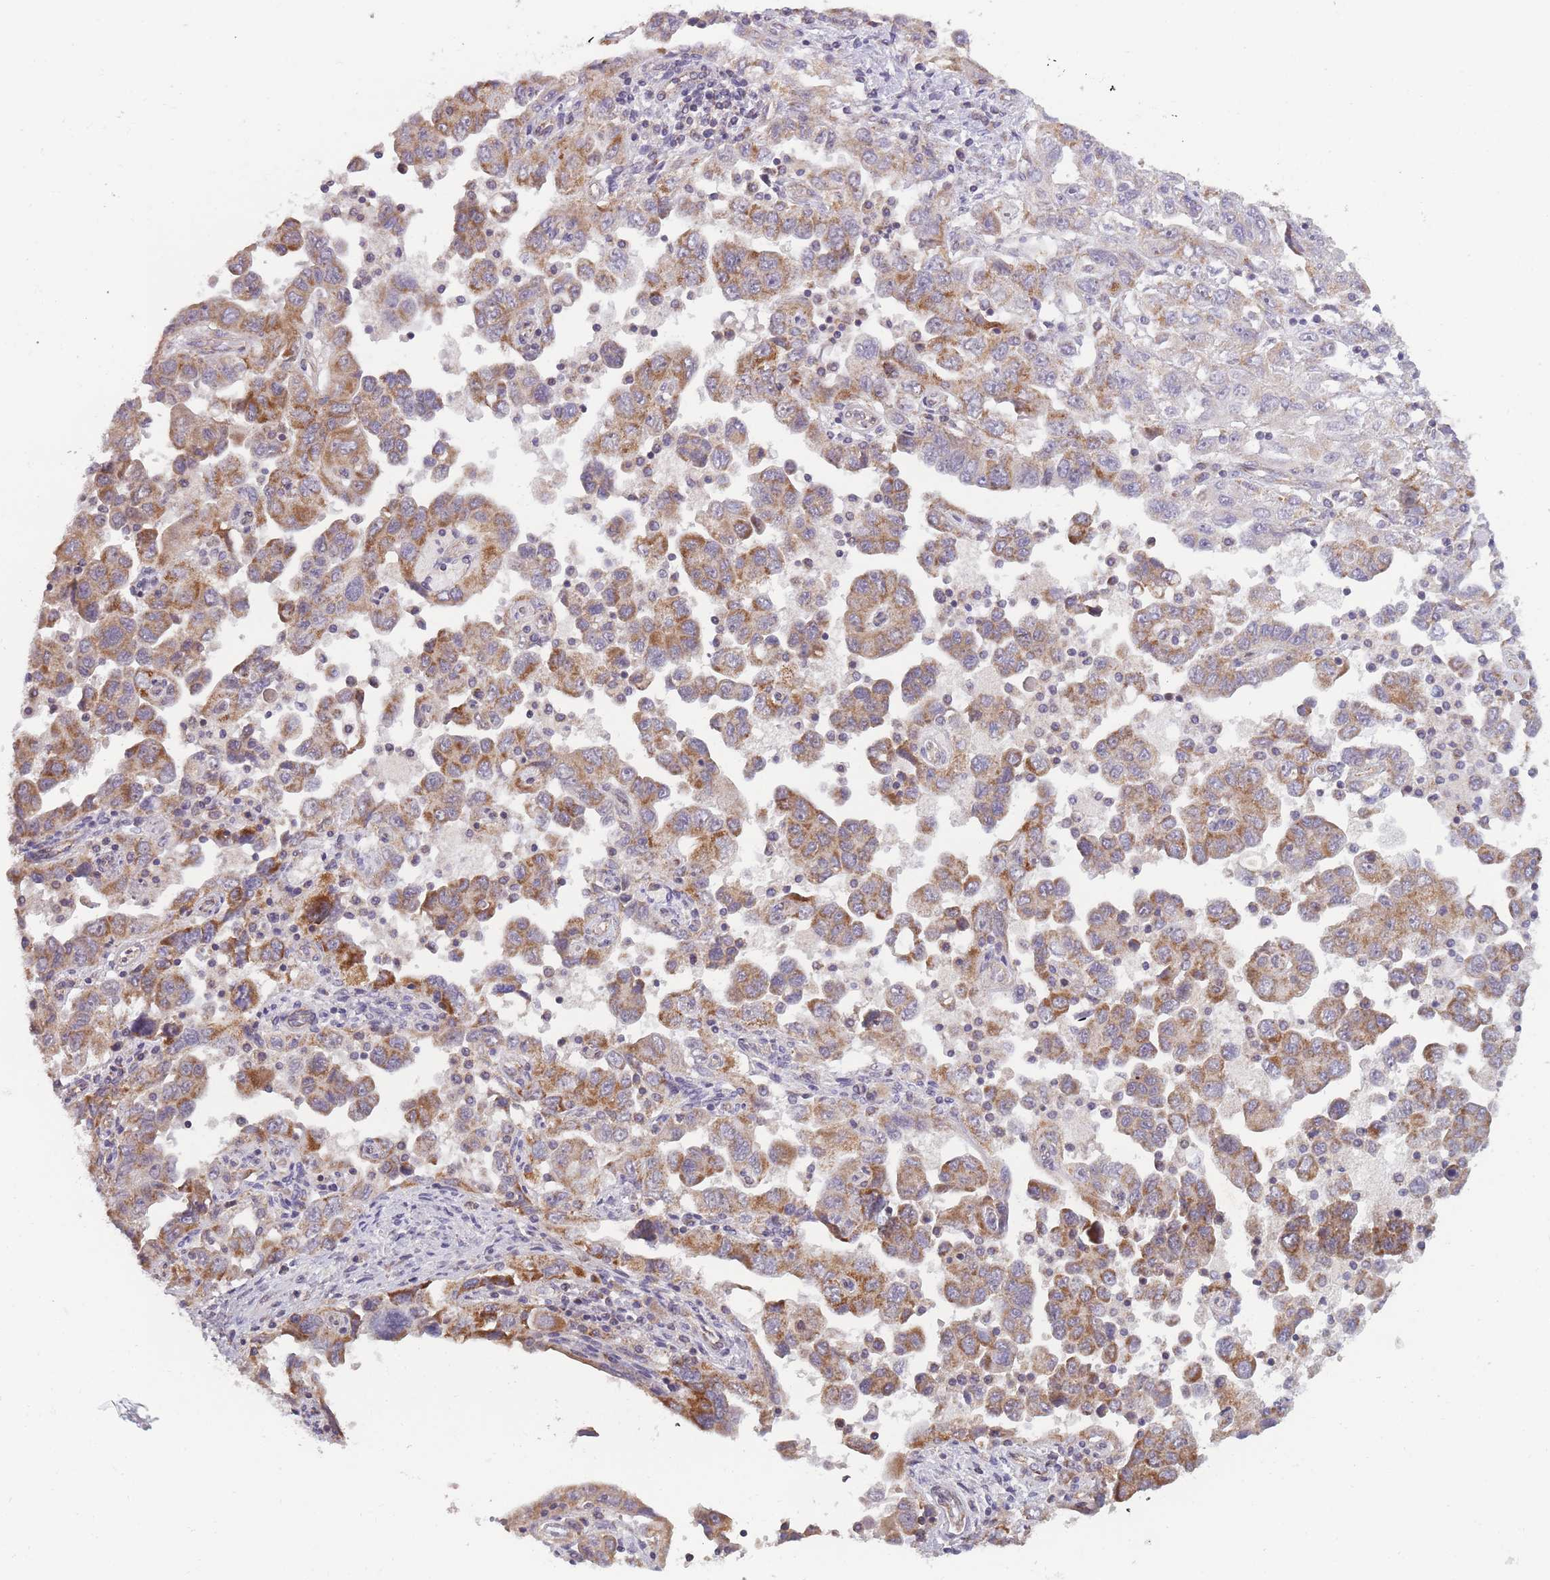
{"staining": {"intensity": "moderate", "quantity": ">75%", "location": "cytoplasmic/membranous"}, "tissue": "ovarian cancer", "cell_type": "Tumor cells", "image_type": "cancer", "snomed": [{"axis": "morphology", "description": "Carcinoma, NOS"}, {"axis": "morphology", "description": "Cystadenocarcinoma, serous, NOS"}, {"axis": "topography", "description": "Ovary"}], "caption": "Human ovarian cancer (carcinoma) stained with a brown dye demonstrates moderate cytoplasmic/membranous positive expression in approximately >75% of tumor cells.", "gene": "MRPS18C", "patient": {"sex": "female", "age": 69}}